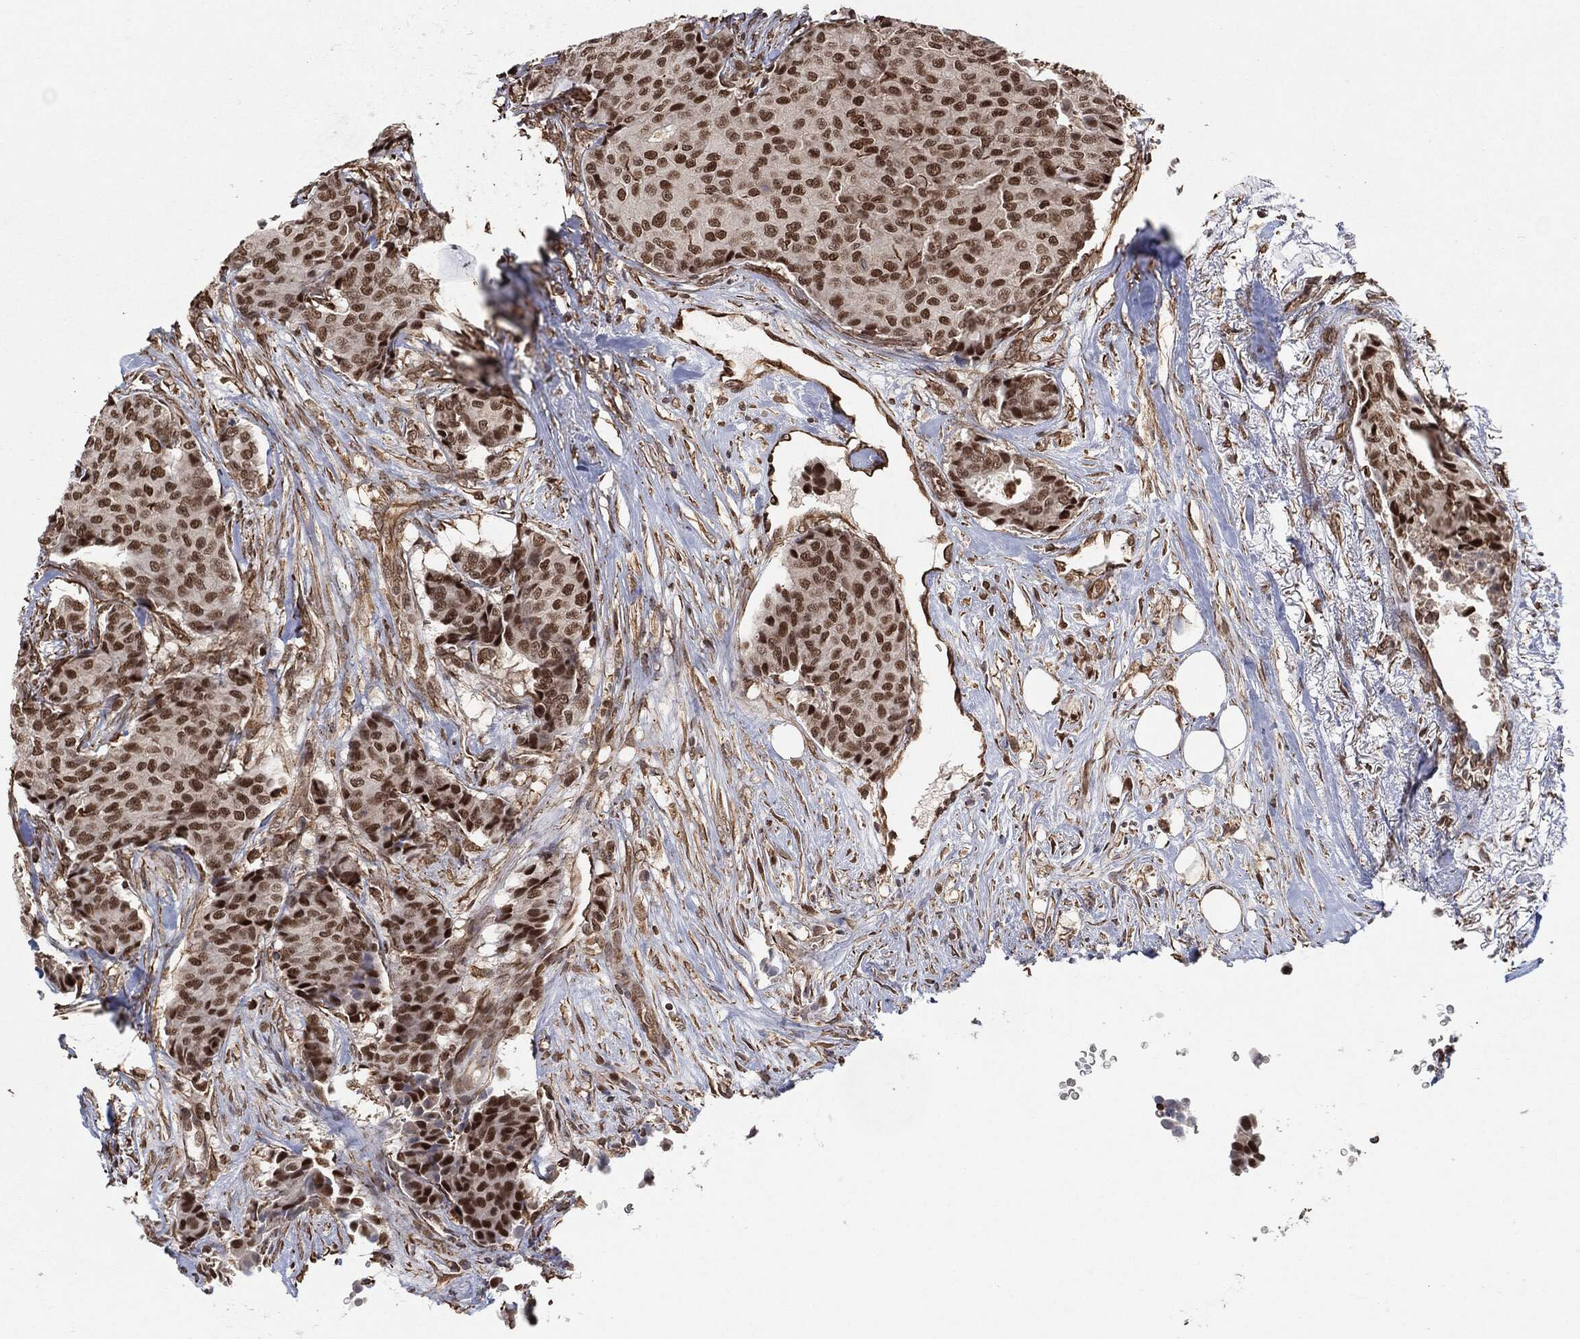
{"staining": {"intensity": "strong", "quantity": ">75%", "location": "nuclear"}, "tissue": "breast cancer", "cell_type": "Tumor cells", "image_type": "cancer", "snomed": [{"axis": "morphology", "description": "Duct carcinoma"}, {"axis": "topography", "description": "Breast"}], "caption": "This is a histology image of immunohistochemistry staining of invasive ductal carcinoma (breast), which shows strong positivity in the nuclear of tumor cells.", "gene": "TP53RK", "patient": {"sex": "female", "age": 75}}